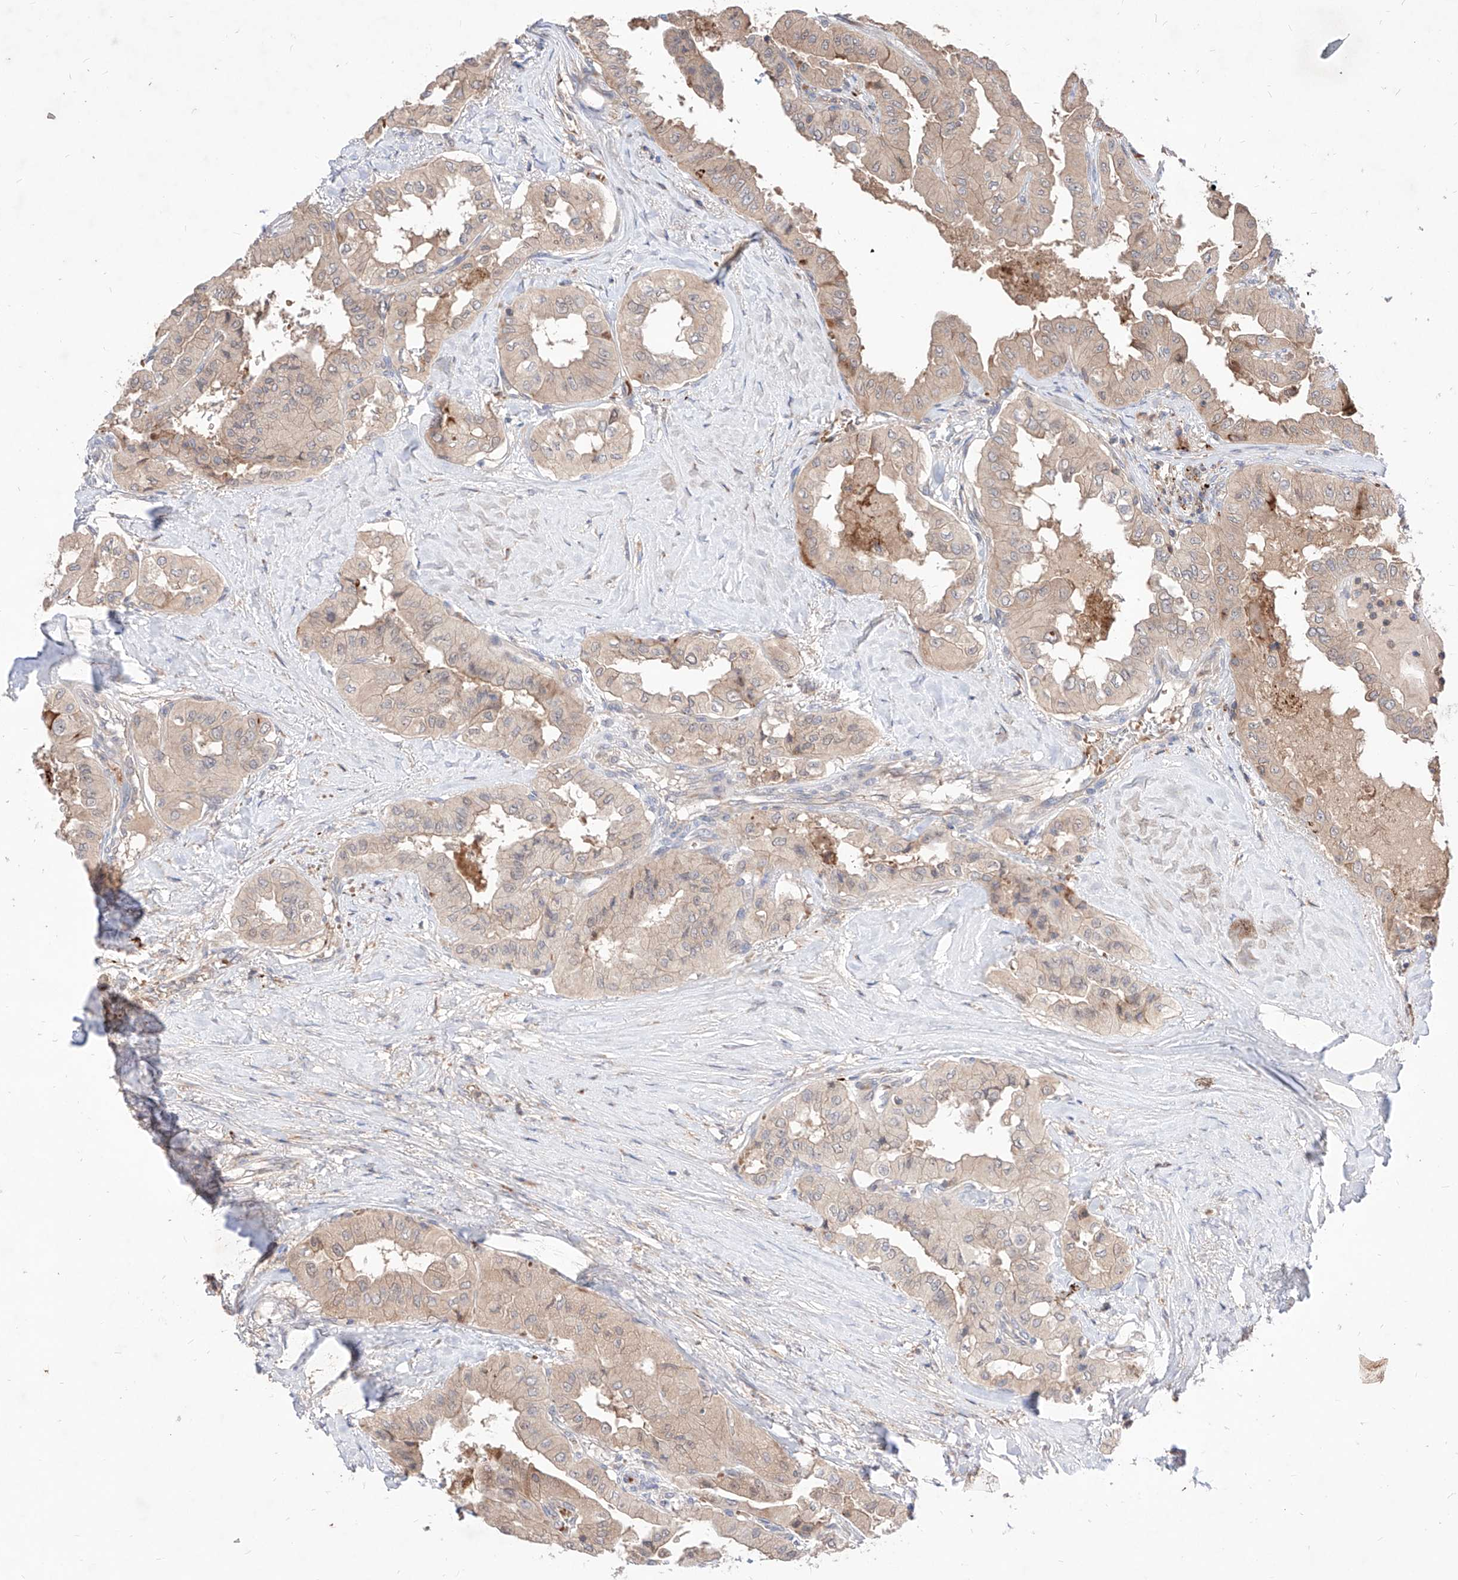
{"staining": {"intensity": "weak", "quantity": ">75%", "location": "cytoplasmic/membranous"}, "tissue": "thyroid cancer", "cell_type": "Tumor cells", "image_type": "cancer", "snomed": [{"axis": "morphology", "description": "Papillary adenocarcinoma, NOS"}, {"axis": "topography", "description": "Thyroid gland"}], "caption": "Immunohistochemical staining of human thyroid cancer shows low levels of weak cytoplasmic/membranous positivity in about >75% of tumor cells. (brown staining indicates protein expression, while blue staining denotes nuclei).", "gene": "TSNAX", "patient": {"sex": "female", "age": 59}}